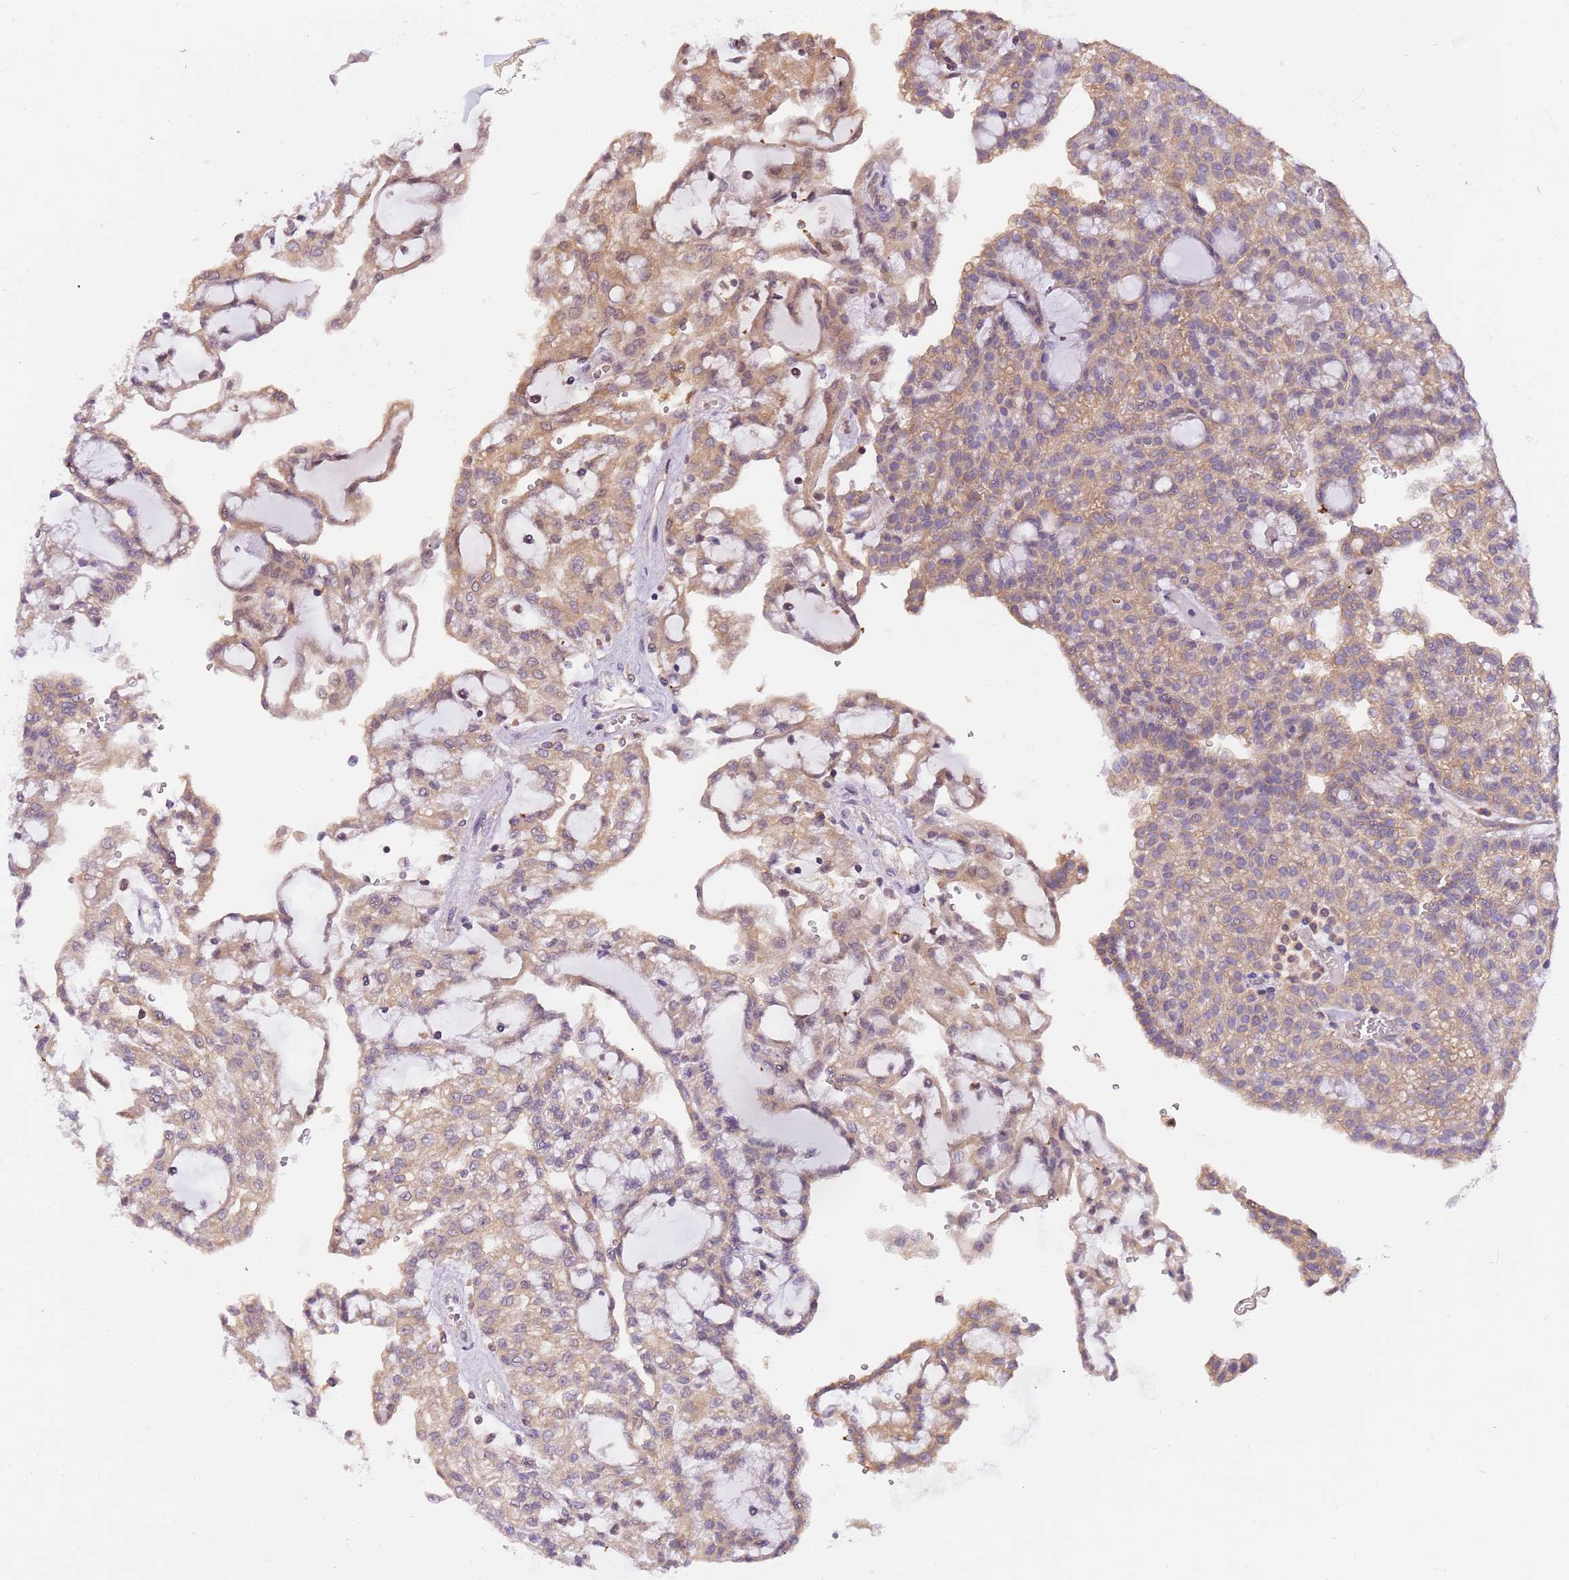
{"staining": {"intensity": "moderate", "quantity": ">75%", "location": "cytoplasmic/membranous"}, "tissue": "renal cancer", "cell_type": "Tumor cells", "image_type": "cancer", "snomed": [{"axis": "morphology", "description": "Adenocarcinoma, NOS"}, {"axis": "topography", "description": "Kidney"}], "caption": "An immunohistochemistry histopathology image of tumor tissue is shown. Protein staining in brown labels moderate cytoplasmic/membranous positivity in renal cancer (adenocarcinoma) within tumor cells.", "gene": "STIP1", "patient": {"sex": "male", "age": 63}}